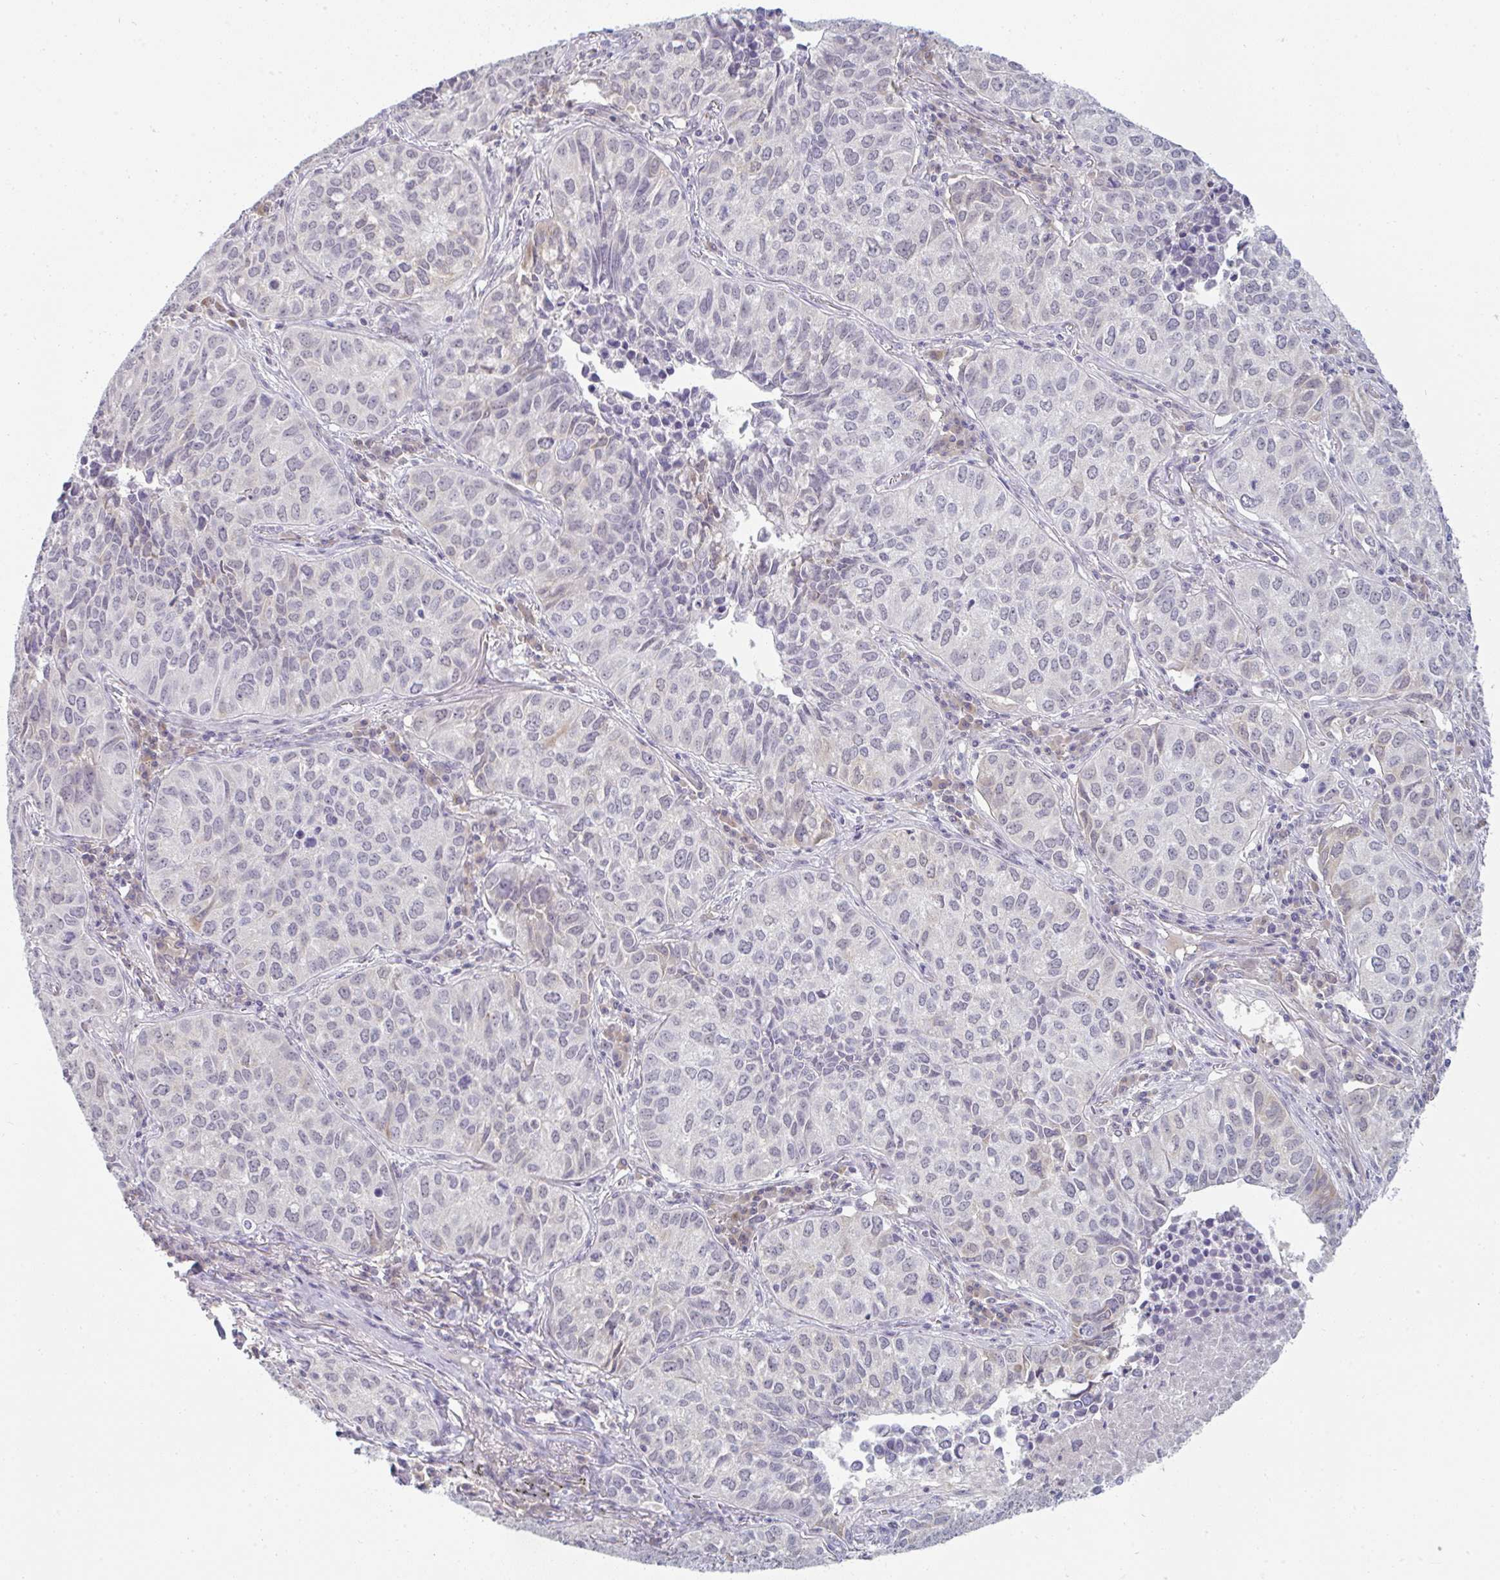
{"staining": {"intensity": "negative", "quantity": "none", "location": "none"}, "tissue": "lung cancer", "cell_type": "Tumor cells", "image_type": "cancer", "snomed": [{"axis": "morphology", "description": "Adenocarcinoma, NOS"}, {"axis": "topography", "description": "Lung"}], "caption": "Photomicrograph shows no protein expression in tumor cells of lung adenocarcinoma tissue.", "gene": "PPFIA4", "patient": {"sex": "female", "age": 50}}